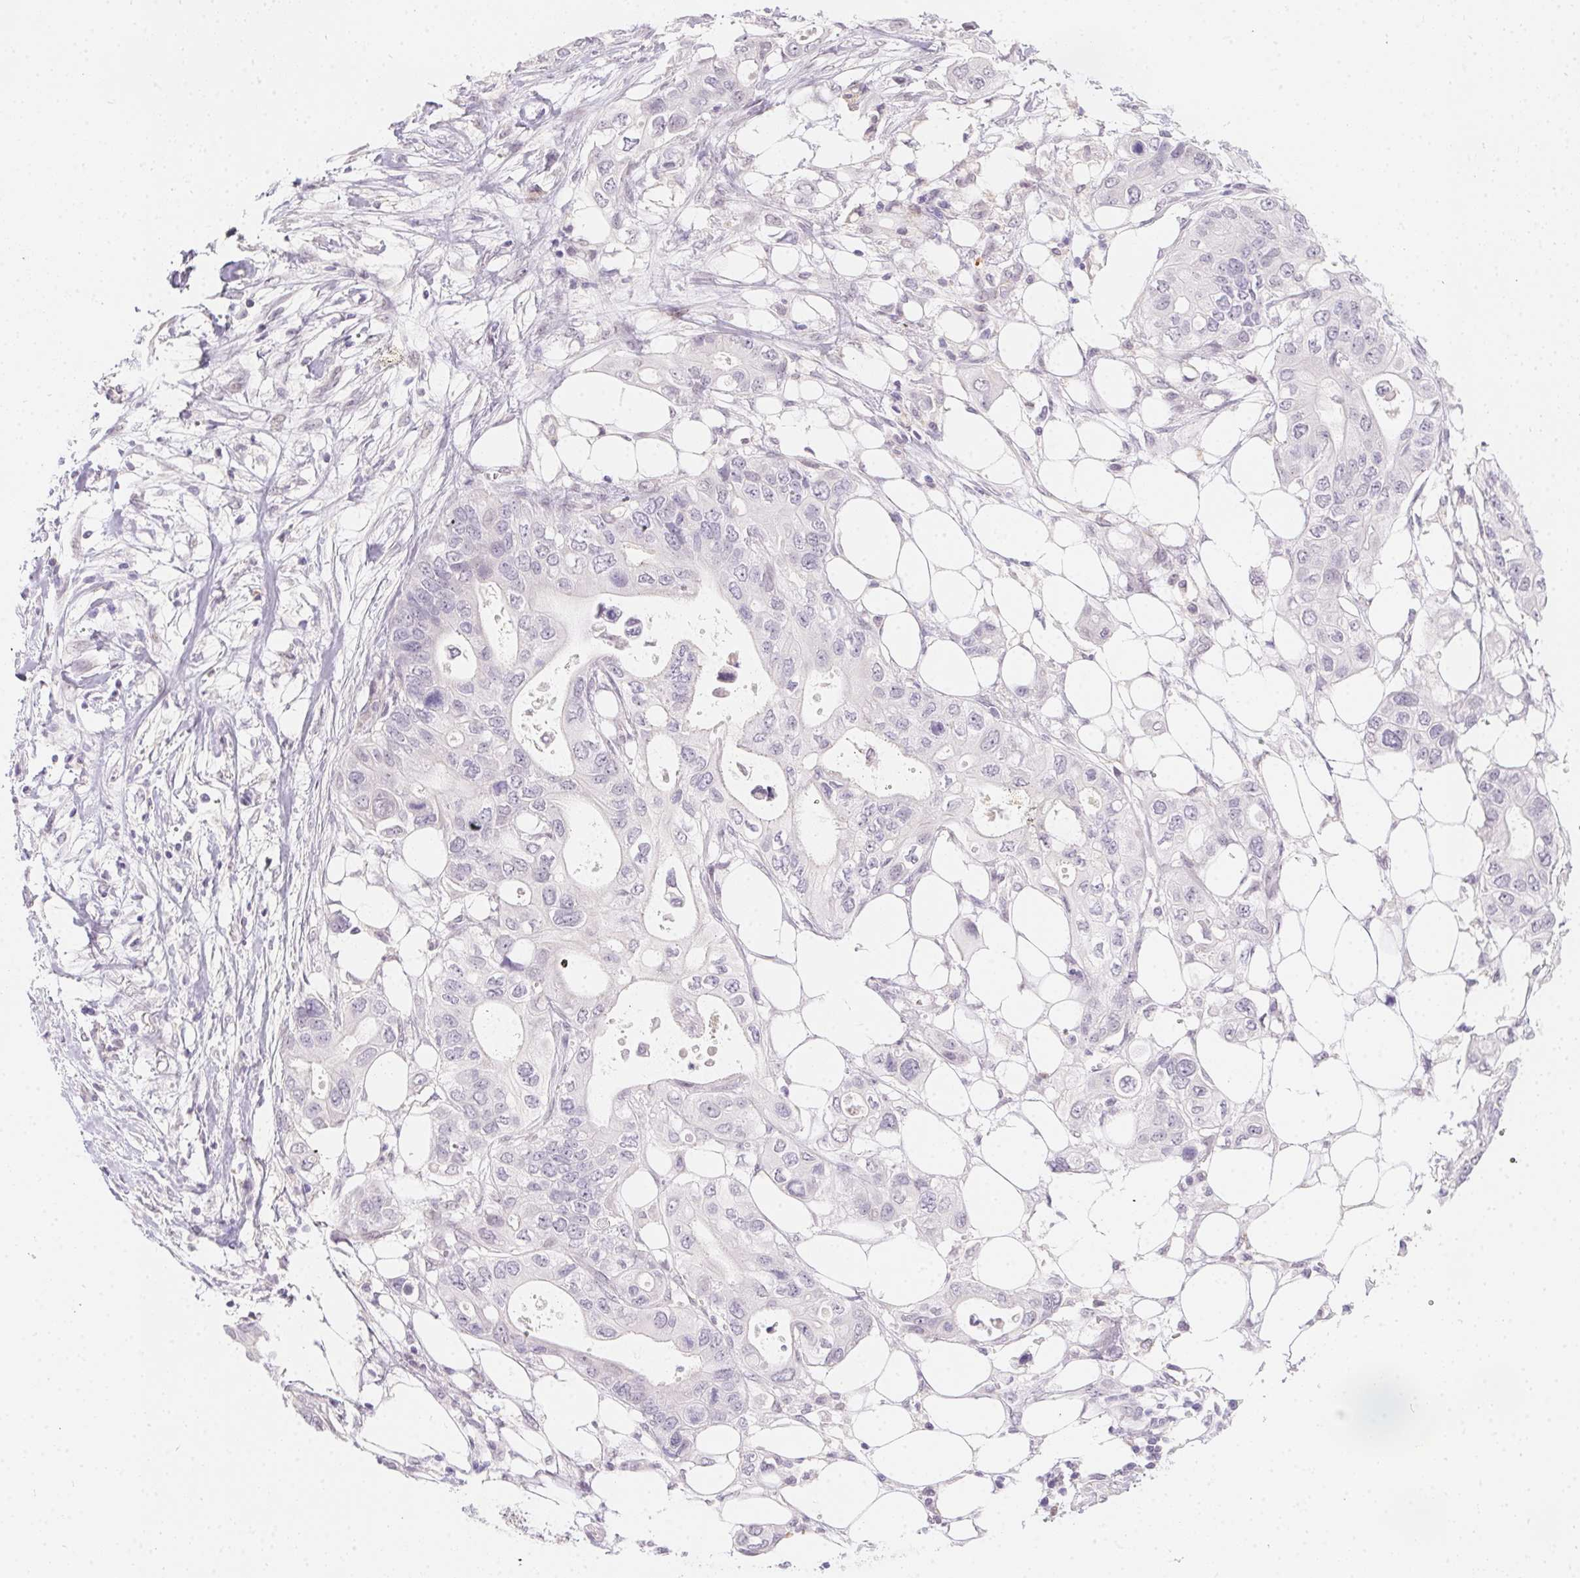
{"staining": {"intensity": "negative", "quantity": "none", "location": "none"}, "tissue": "pancreatic cancer", "cell_type": "Tumor cells", "image_type": "cancer", "snomed": [{"axis": "morphology", "description": "Adenocarcinoma, NOS"}, {"axis": "topography", "description": "Pancreas"}], "caption": "Immunohistochemical staining of pancreatic cancer (adenocarcinoma) reveals no significant positivity in tumor cells. (Brightfield microscopy of DAB IHC at high magnification).", "gene": "MORC1", "patient": {"sex": "female", "age": 63}}